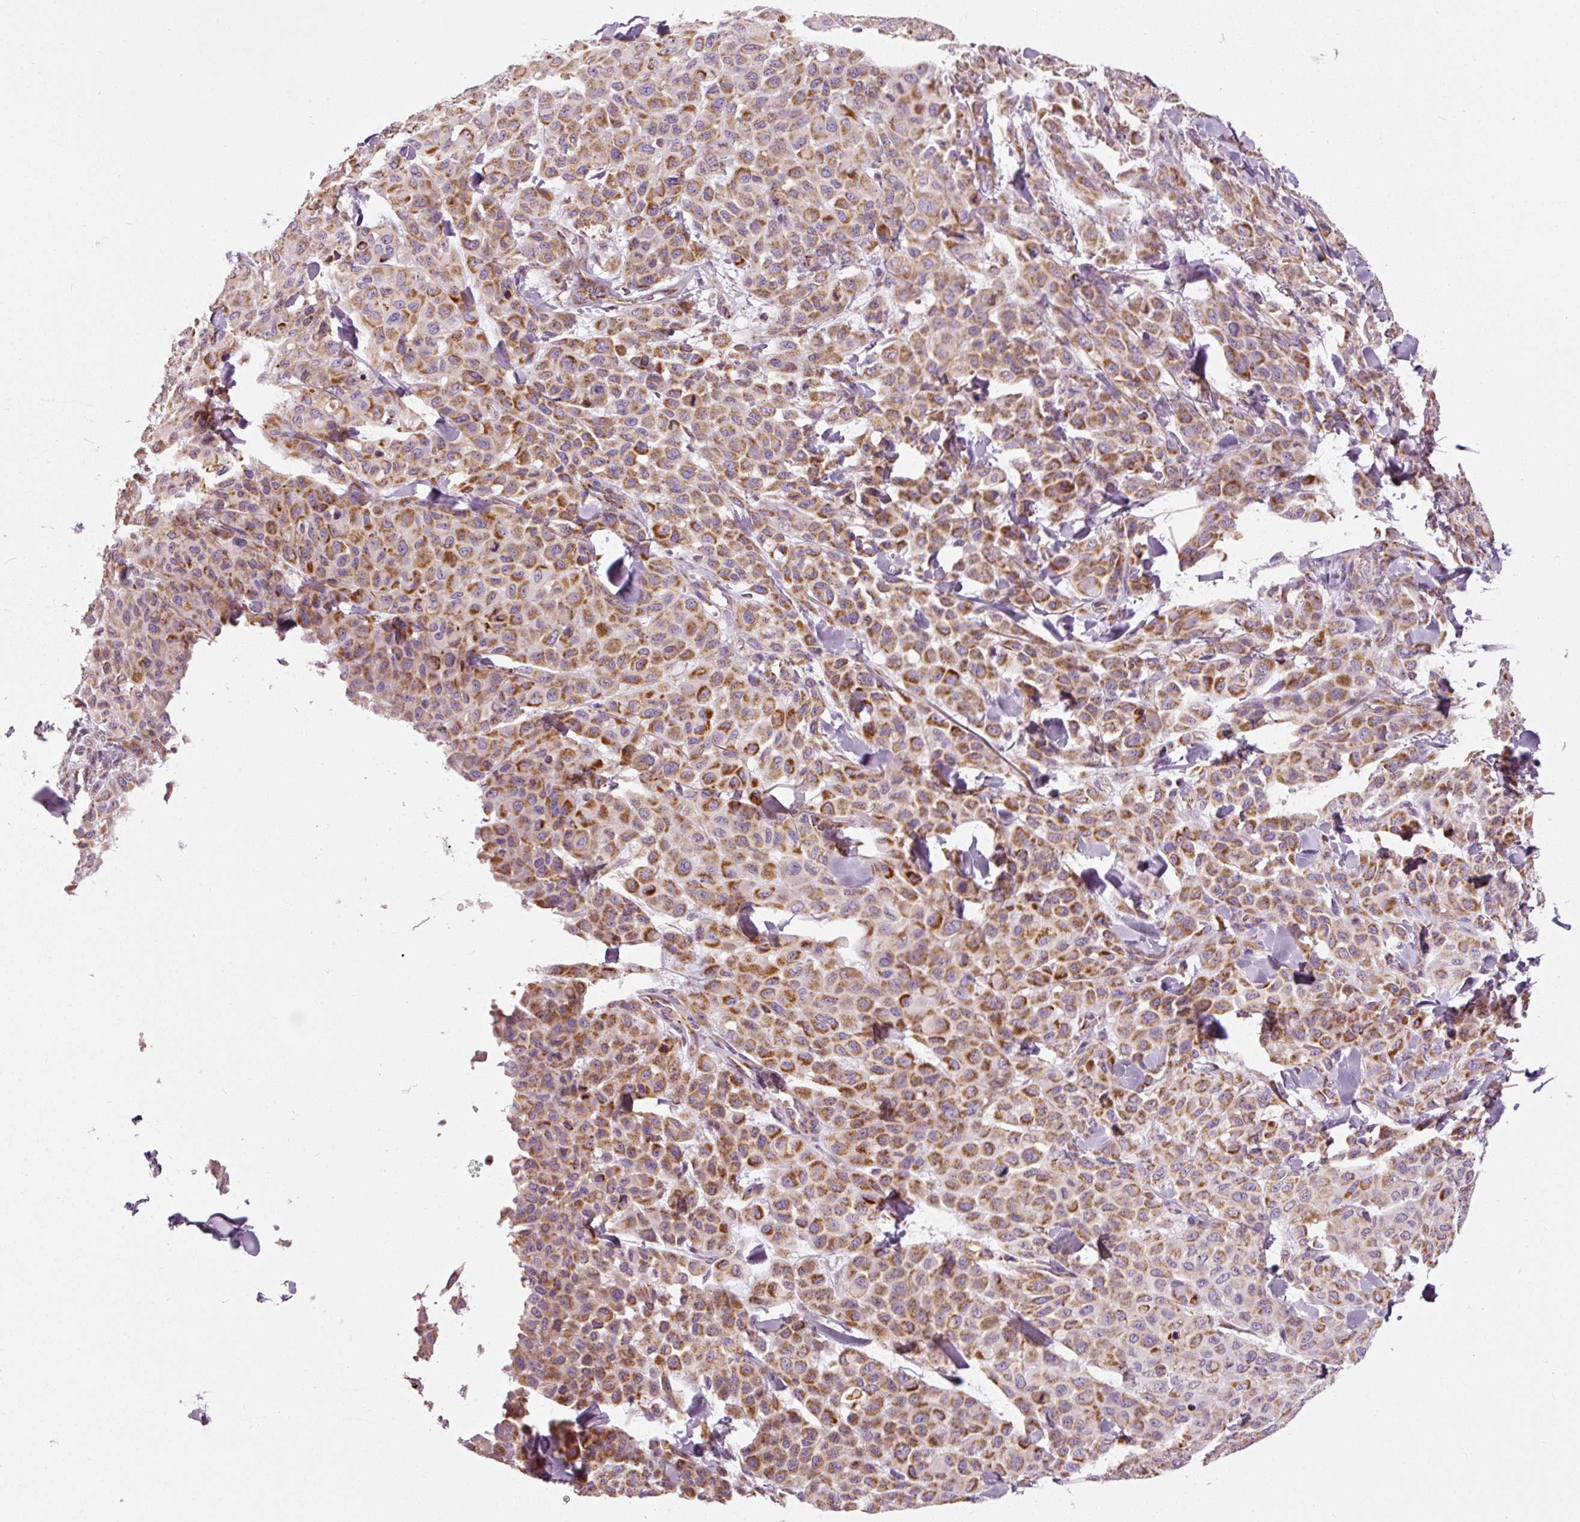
{"staining": {"intensity": "moderate", "quantity": ">75%", "location": "cytoplasmic/membranous"}, "tissue": "melanoma", "cell_type": "Tumor cells", "image_type": "cancer", "snomed": [{"axis": "morphology", "description": "Malignant melanoma, Metastatic site"}, {"axis": "topography", "description": "Skin"}], "caption": "A photomicrograph showing moderate cytoplasmic/membranous positivity in approximately >75% of tumor cells in malignant melanoma (metastatic site), as visualized by brown immunohistochemical staining.", "gene": "NDUFB4", "patient": {"sex": "female", "age": 81}}